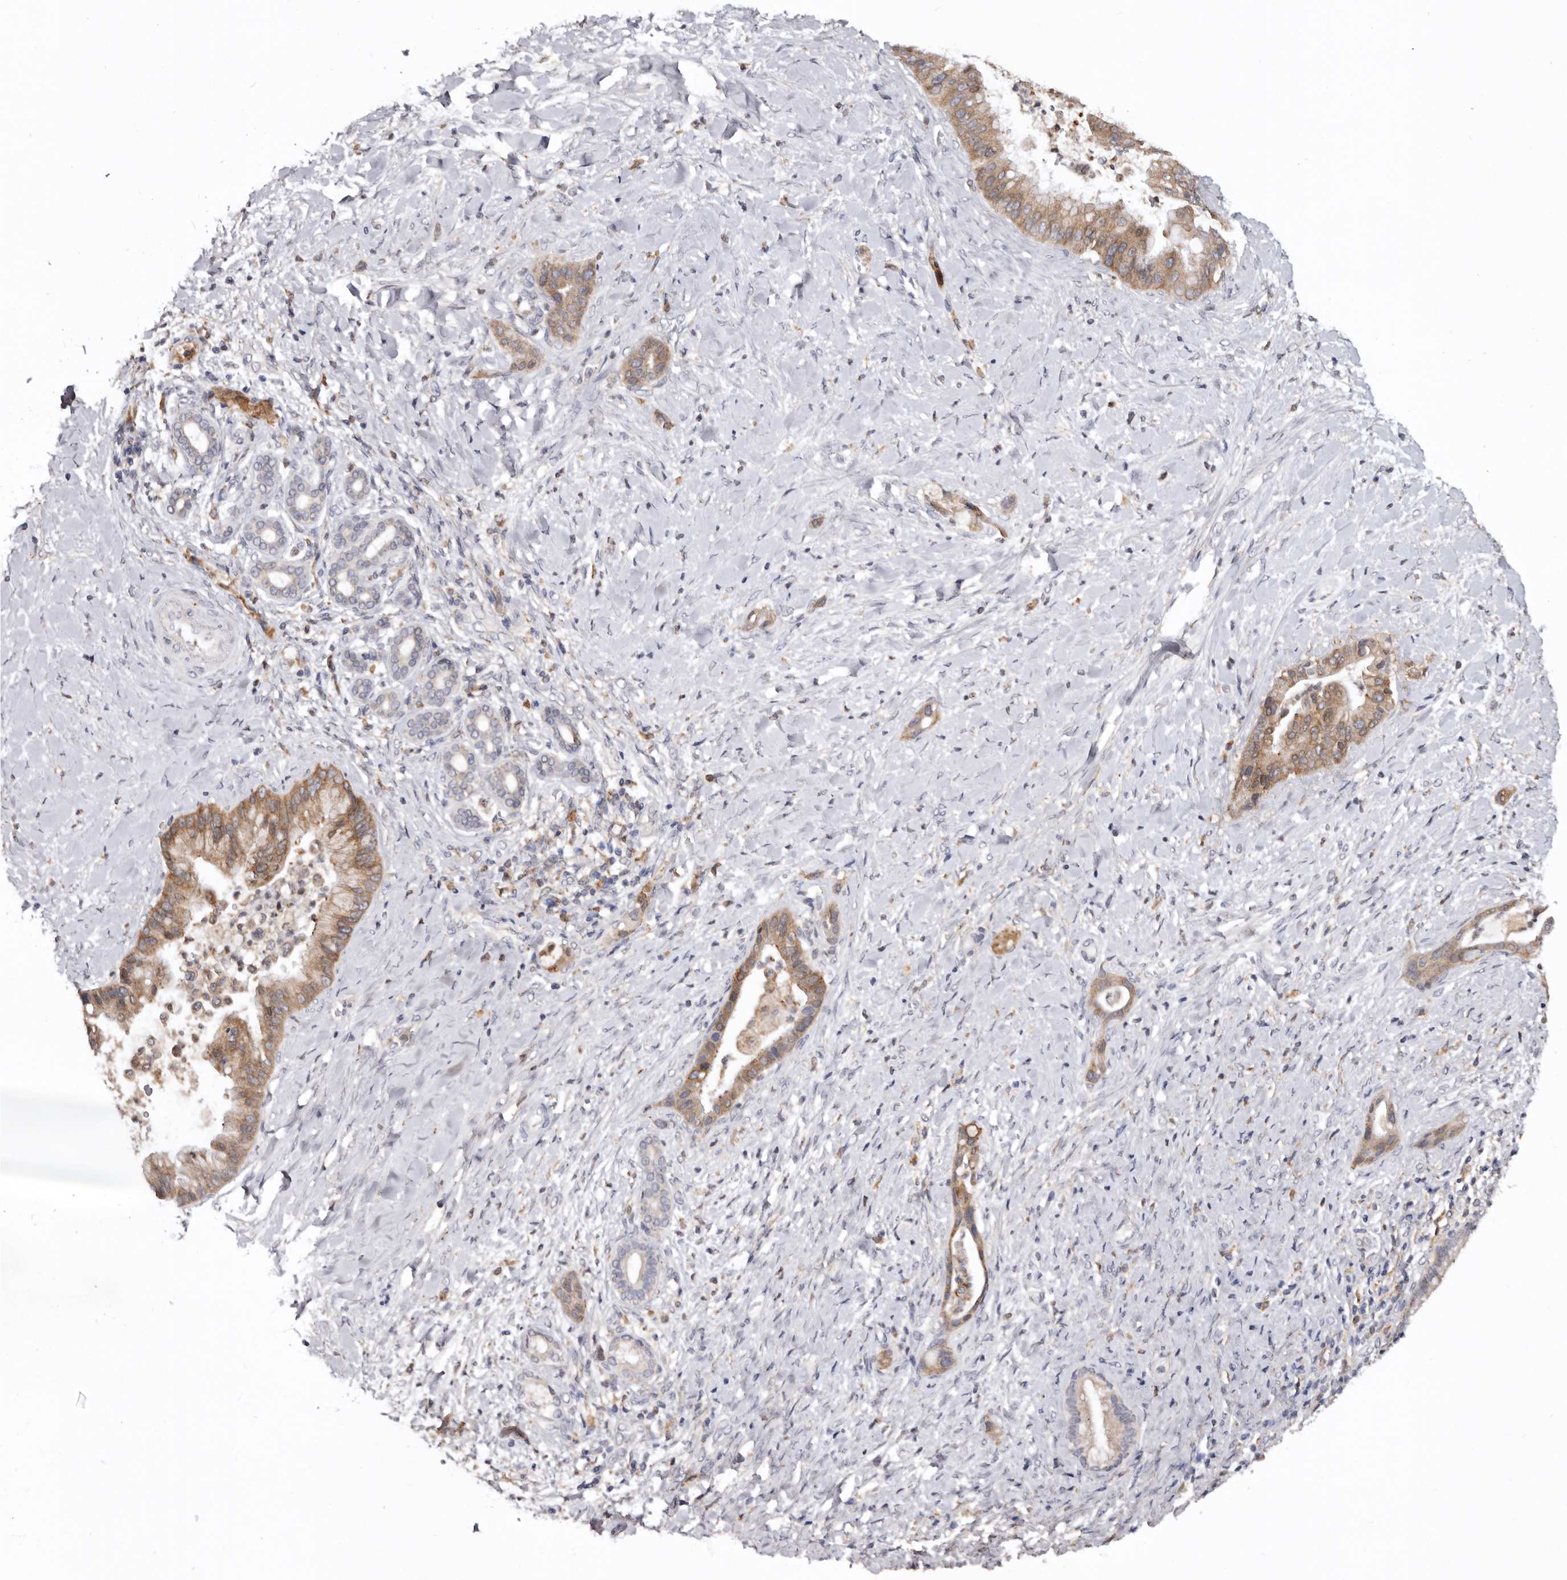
{"staining": {"intensity": "moderate", "quantity": ">75%", "location": "cytoplasmic/membranous"}, "tissue": "liver cancer", "cell_type": "Tumor cells", "image_type": "cancer", "snomed": [{"axis": "morphology", "description": "Cholangiocarcinoma"}, {"axis": "topography", "description": "Liver"}], "caption": "This histopathology image reveals immunohistochemistry (IHC) staining of human cholangiocarcinoma (liver), with medium moderate cytoplasmic/membranous staining in approximately >75% of tumor cells.", "gene": "INKA2", "patient": {"sex": "female", "age": 54}}